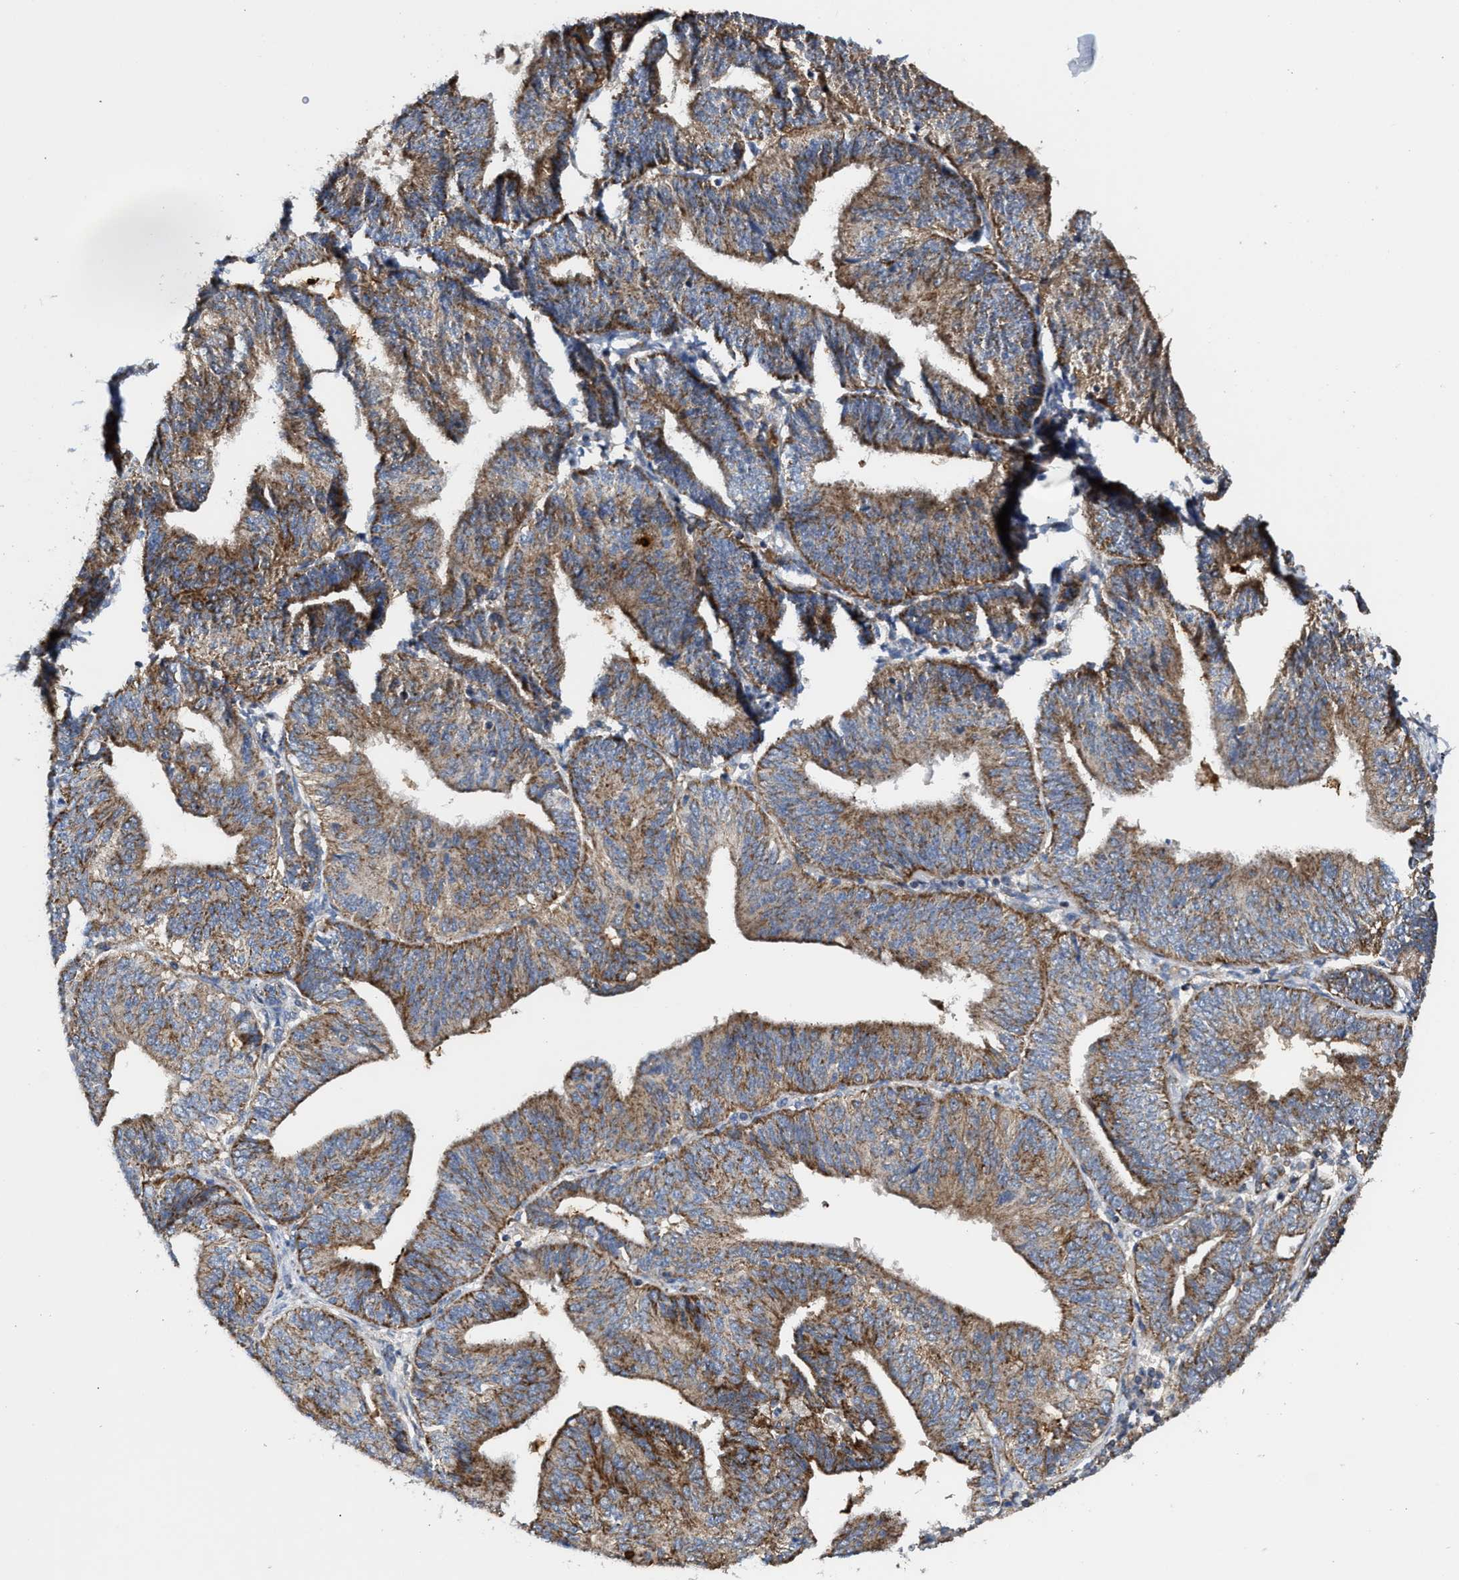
{"staining": {"intensity": "moderate", "quantity": ">75%", "location": "cytoplasmic/membranous"}, "tissue": "endometrial cancer", "cell_type": "Tumor cells", "image_type": "cancer", "snomed": [{"axis": "morphology", "description": "Adenocarcinoma, NOS"}, {"axis": "topography", "description": "Endometrium"}], "caption": "High-power microscopy captured an IHC image of adenocarcinoma (endometrial), revealing moderate cytoplasmic/membranous positivity in approximately >75% of tumor cells.", "gene": "MECR", "patient": {"sex": "female", "age": 58}}